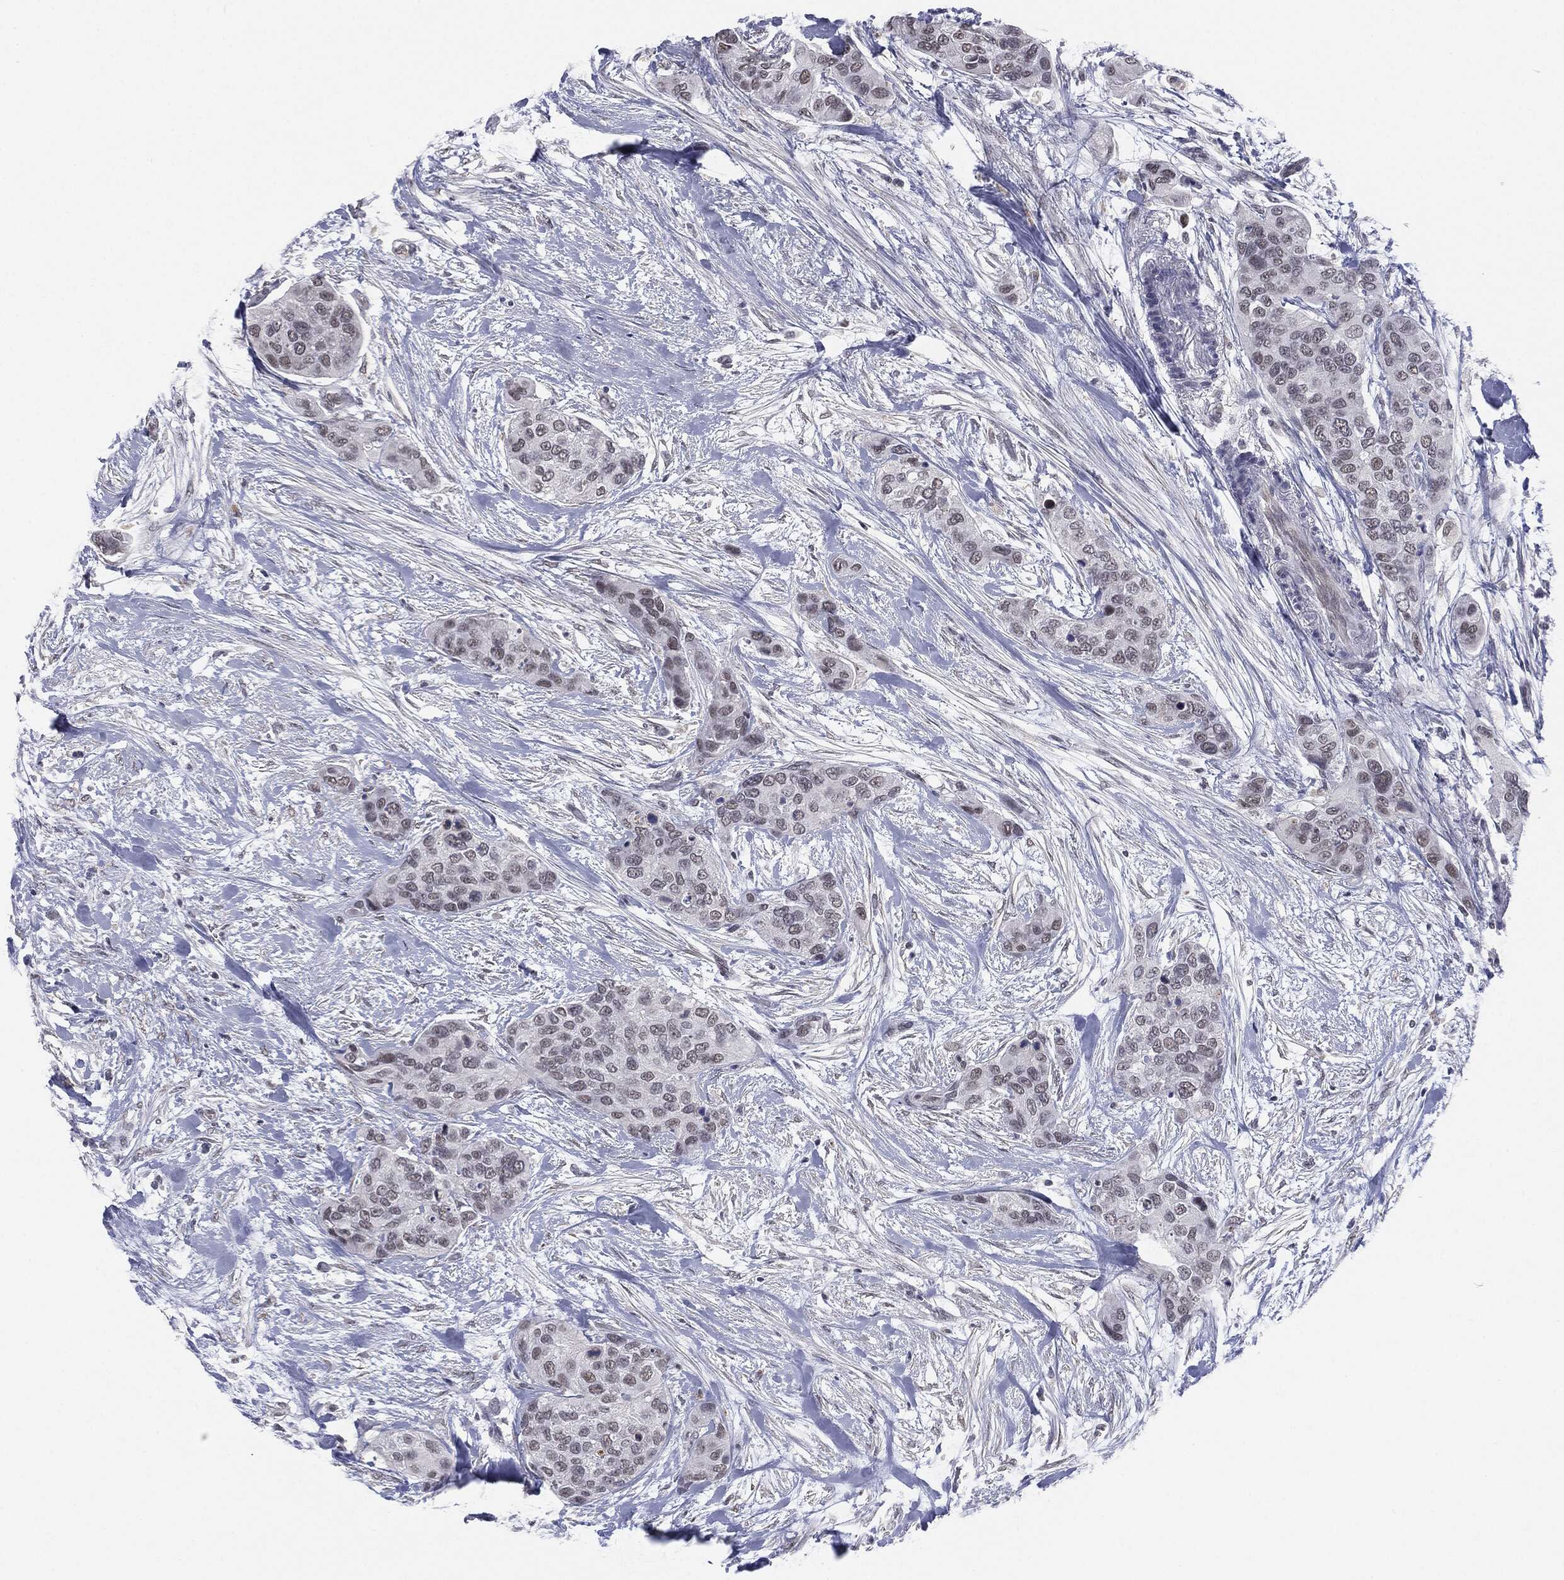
{"staining": {"intensity": "negative", "quantity": "none", "location": "none"}, "tissue": "urothelial cancer", "cell_type": "Tumor cells", "image_type": "cancer", "snomed": [{"axis": "morphology", "description": "Urothelial carcinoma, High grade"}, {"axis": "topography", "description": "Urinary bladder"}], "caption": "High-grade urothelial carcinoma stained for a protein using IHC exhibits no expression tumor cells.", "gene": "SLC5A5", "patient": {"sex": "male", "age": 77}}